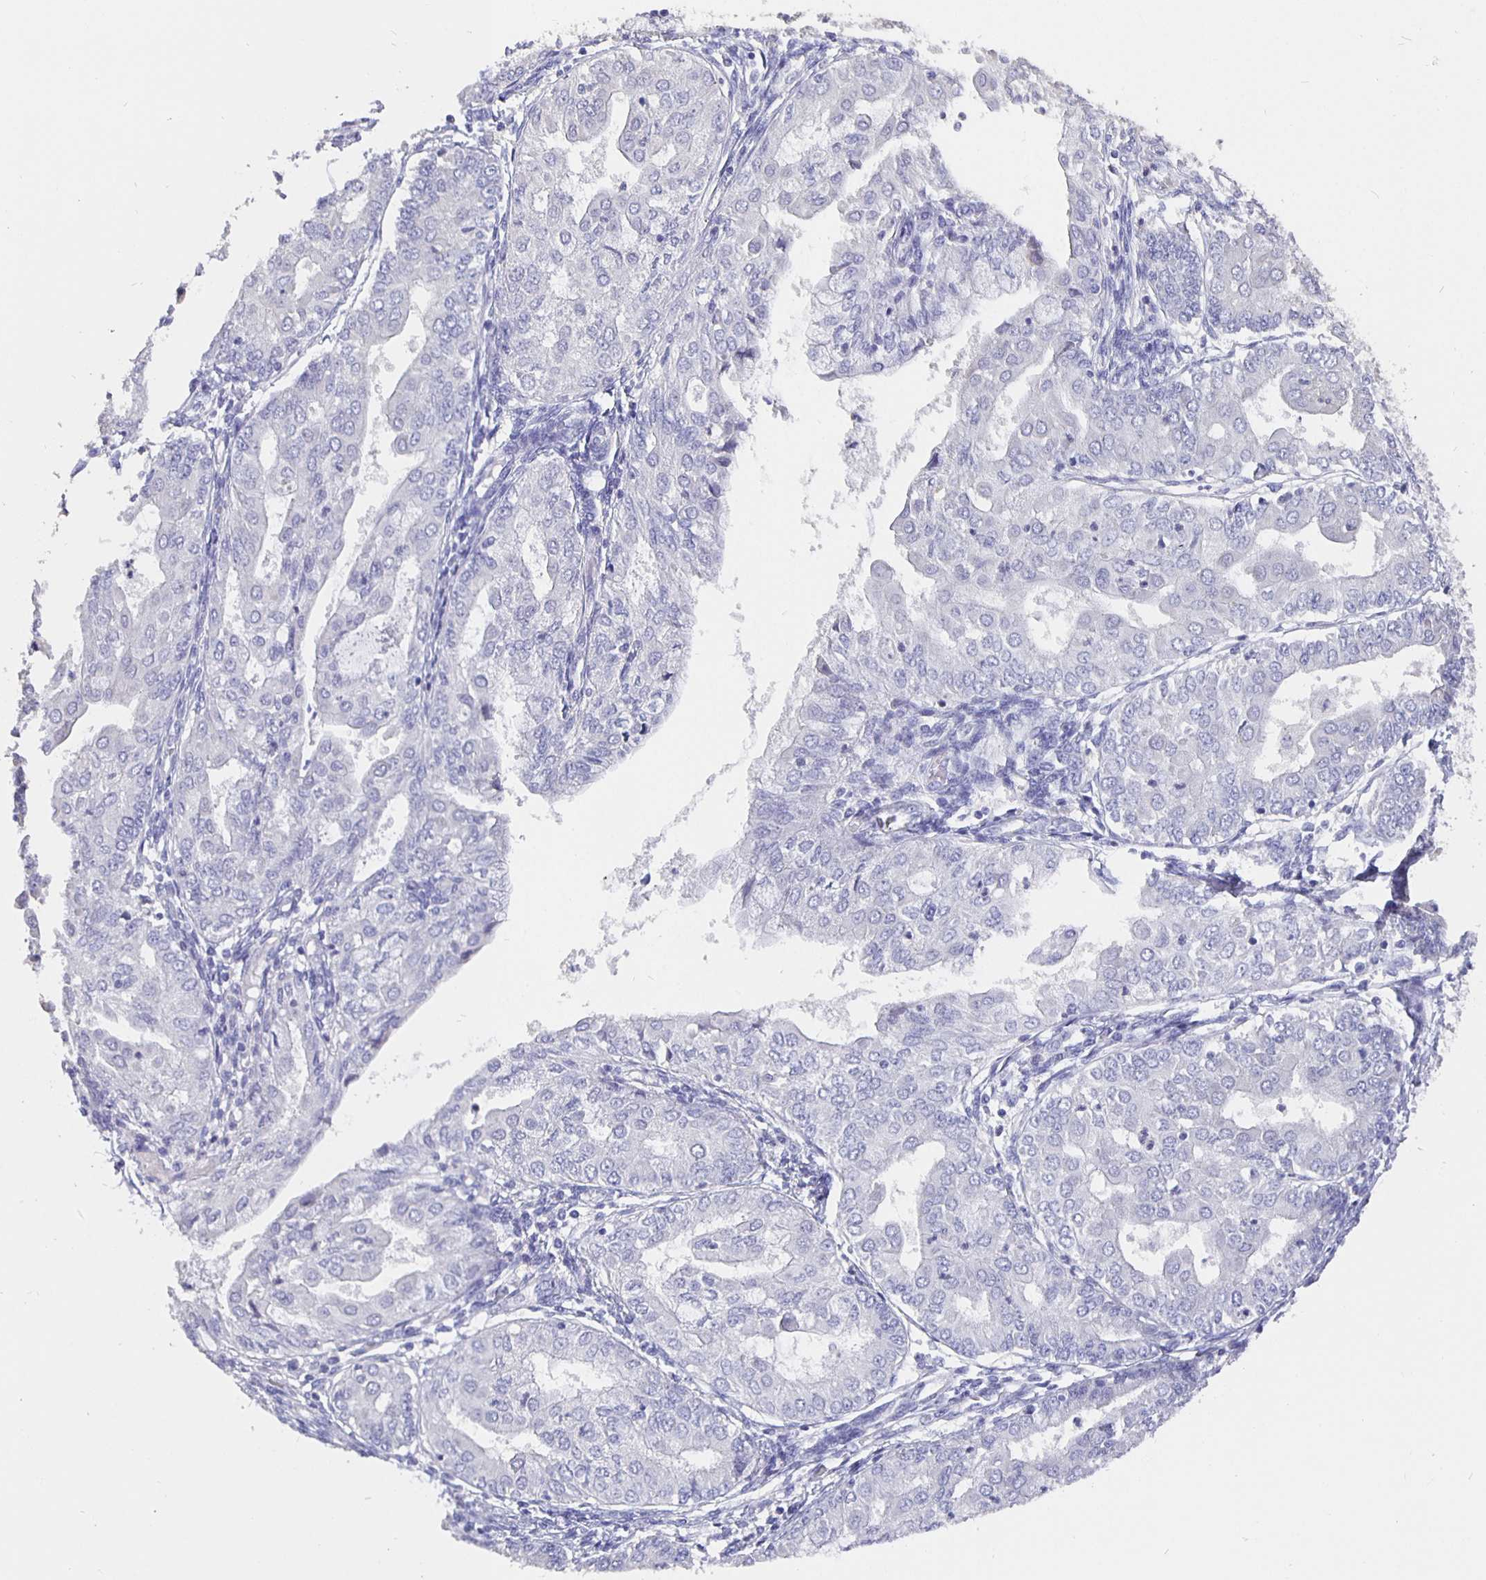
{"staining": {"intensity": "negative", "quantity": "none", "location": "none"}, "tissue": "endometrial cancer", "cell_type": "Tumor cells", "image_type": "cancer", "snomed": [{"axis": "morphology", "description": "Adenocarcinoma, NOS"}, {"axis": "topography", "description": "Endometrium"}], "caption": "The image reveals no significant positivity in tumor cells of adenocarcinoma (endometrial).", "gene": "CFAP74", "patient": {"sex": "female", "age": 68}}